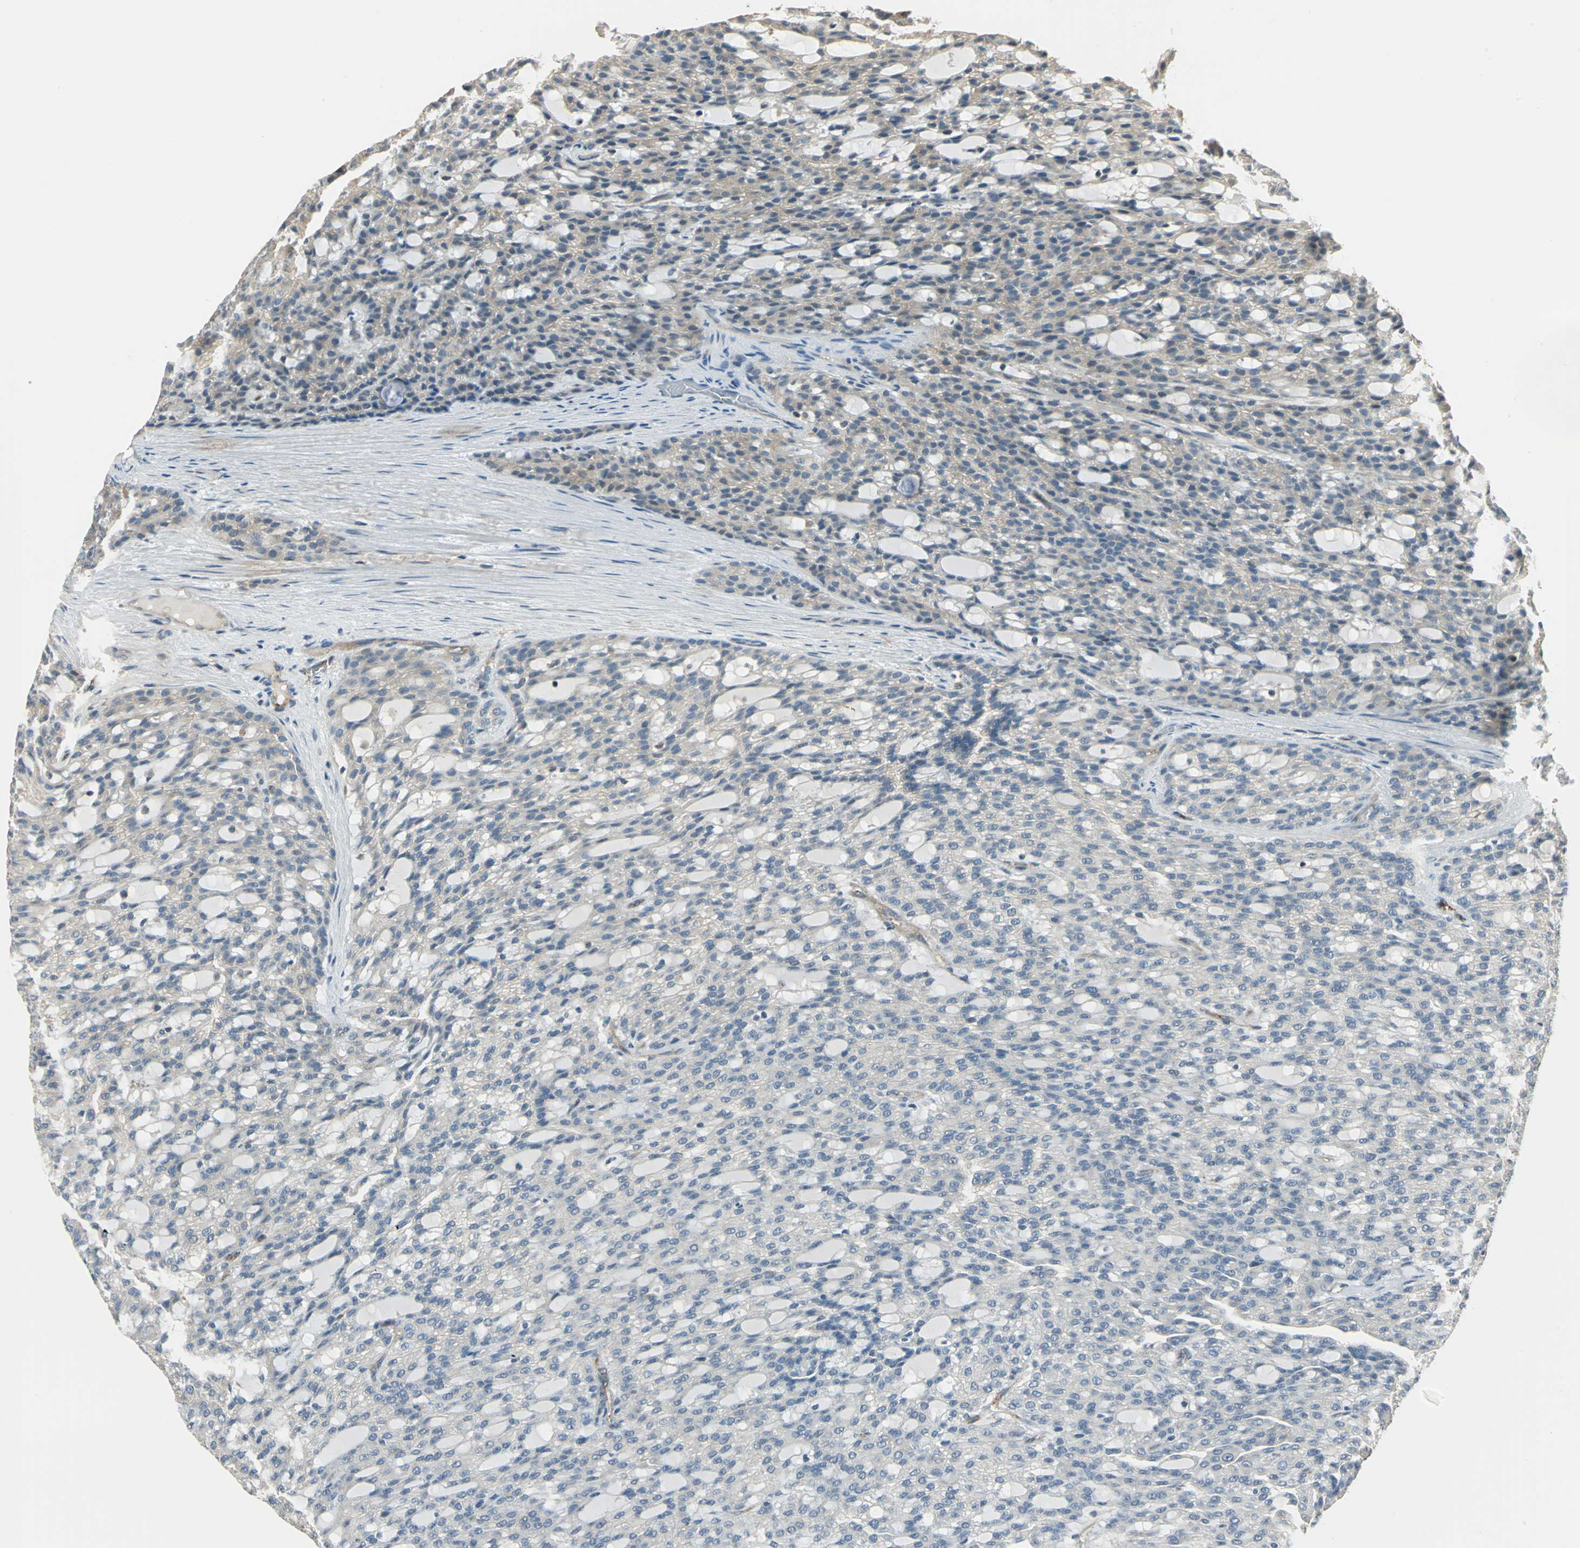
{"staining": {"intensity": "weak", "quantity": "<25%", "location": "cytoplasmic/membranous"}, "tissue": "renal cancer", "cell_type": "Tumor cells", "image_type": "cancer", "snomed": [{"axis": "morphology", "description": "Adenocarcinoma, NOS"}, {"axis": "topography", "description": "Kidney"}], "caption": "Immunohistochemical staining of human renal cancer shows no significant expression in tumor cells.", "gene": "RAPGEF1", "patient": {"sex": "male", "age": 63}}